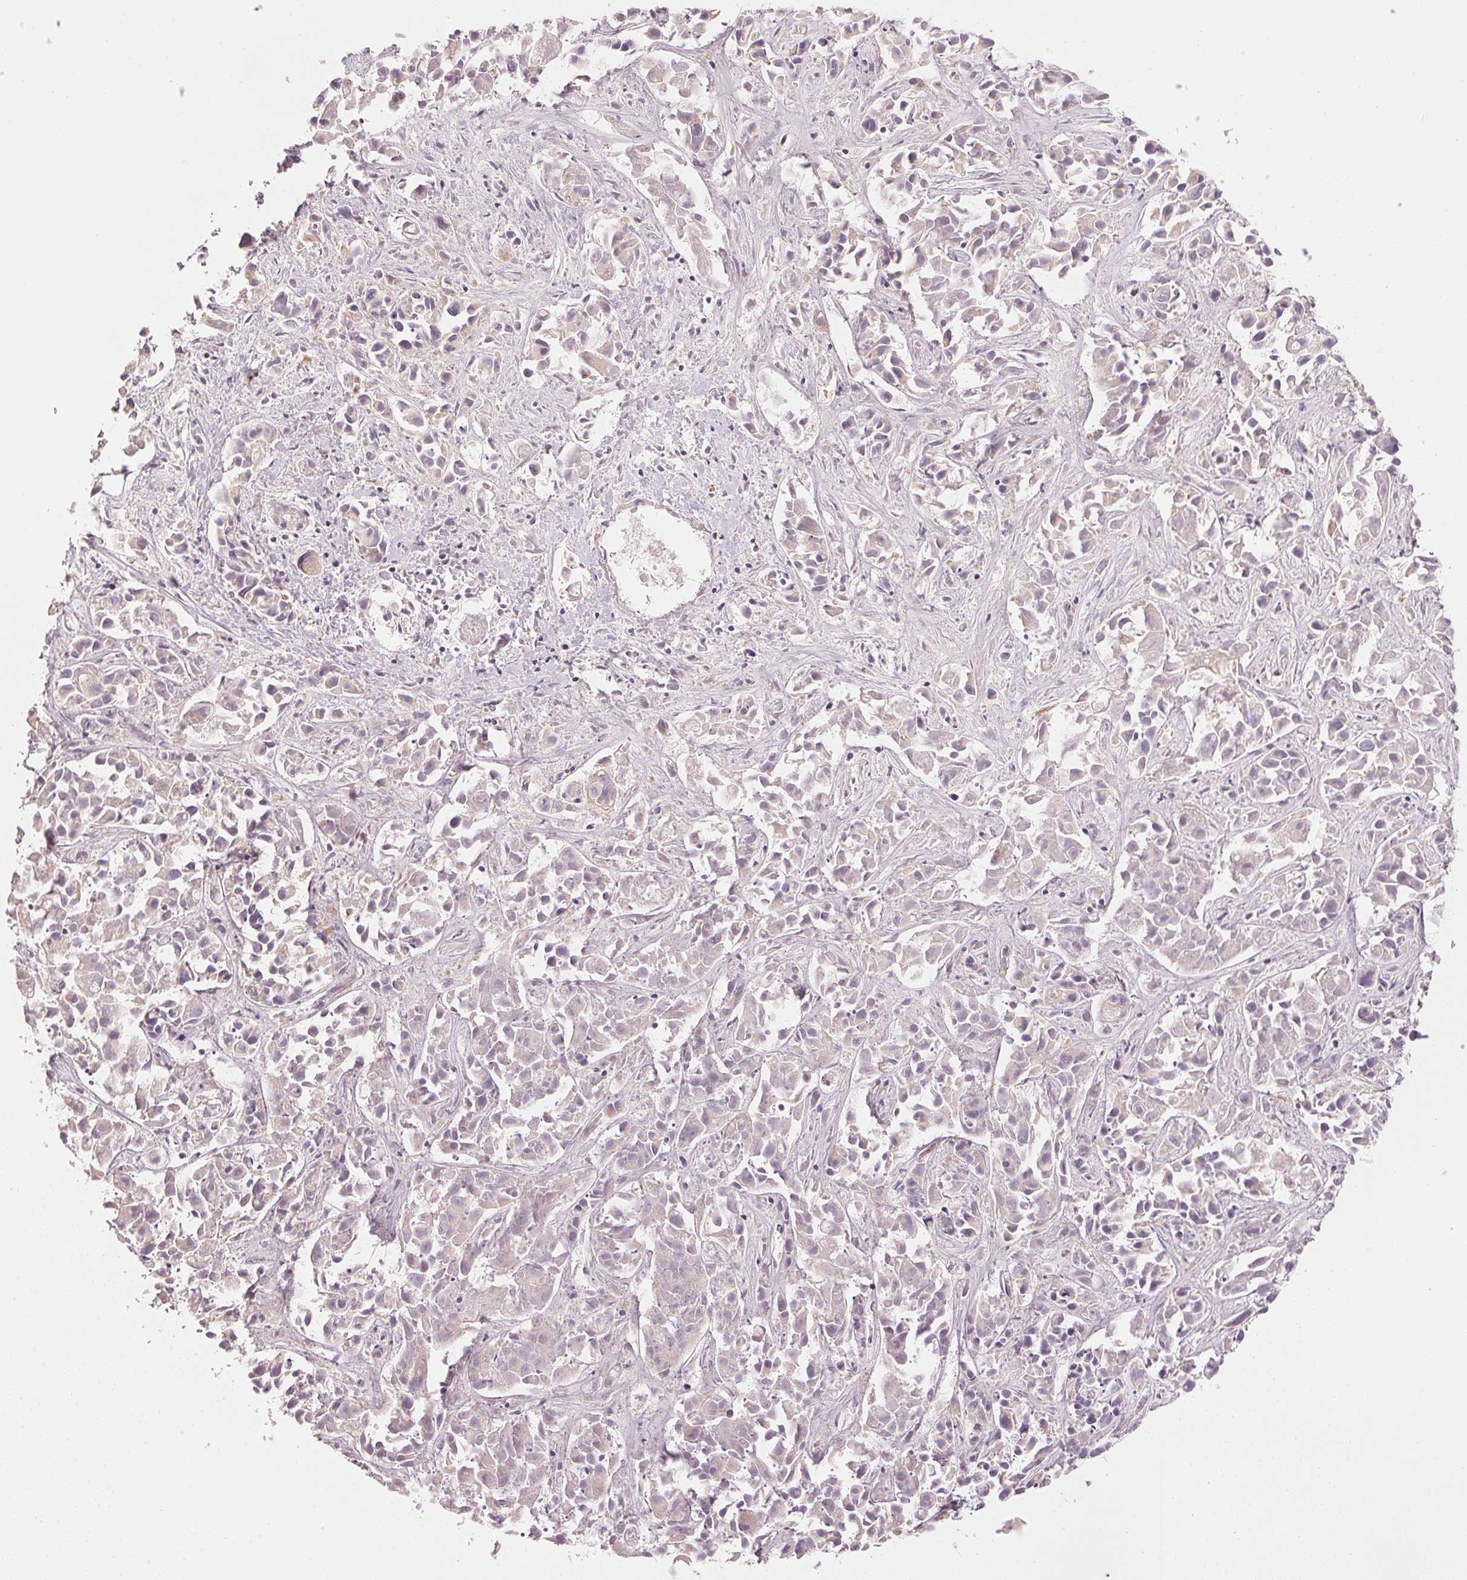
{"staining": {"intensity": "negative", "quantity": "none", "location": "none"}, "tissue": "liver cancer", "cell_type": "Tumor cells", "image_type": "cancer", "snomed": [{"axis": "morphology", "description": "Cholangiocarcinoma"}, {"axis": "topography", "description": "Liver"}], "caption": "Immunohistochemical staining of human liver cancer exhibits no significant positivity in tumor cells.", "gene": "BLOC1S2", "patient": {"sex": "female", "age": 81}}